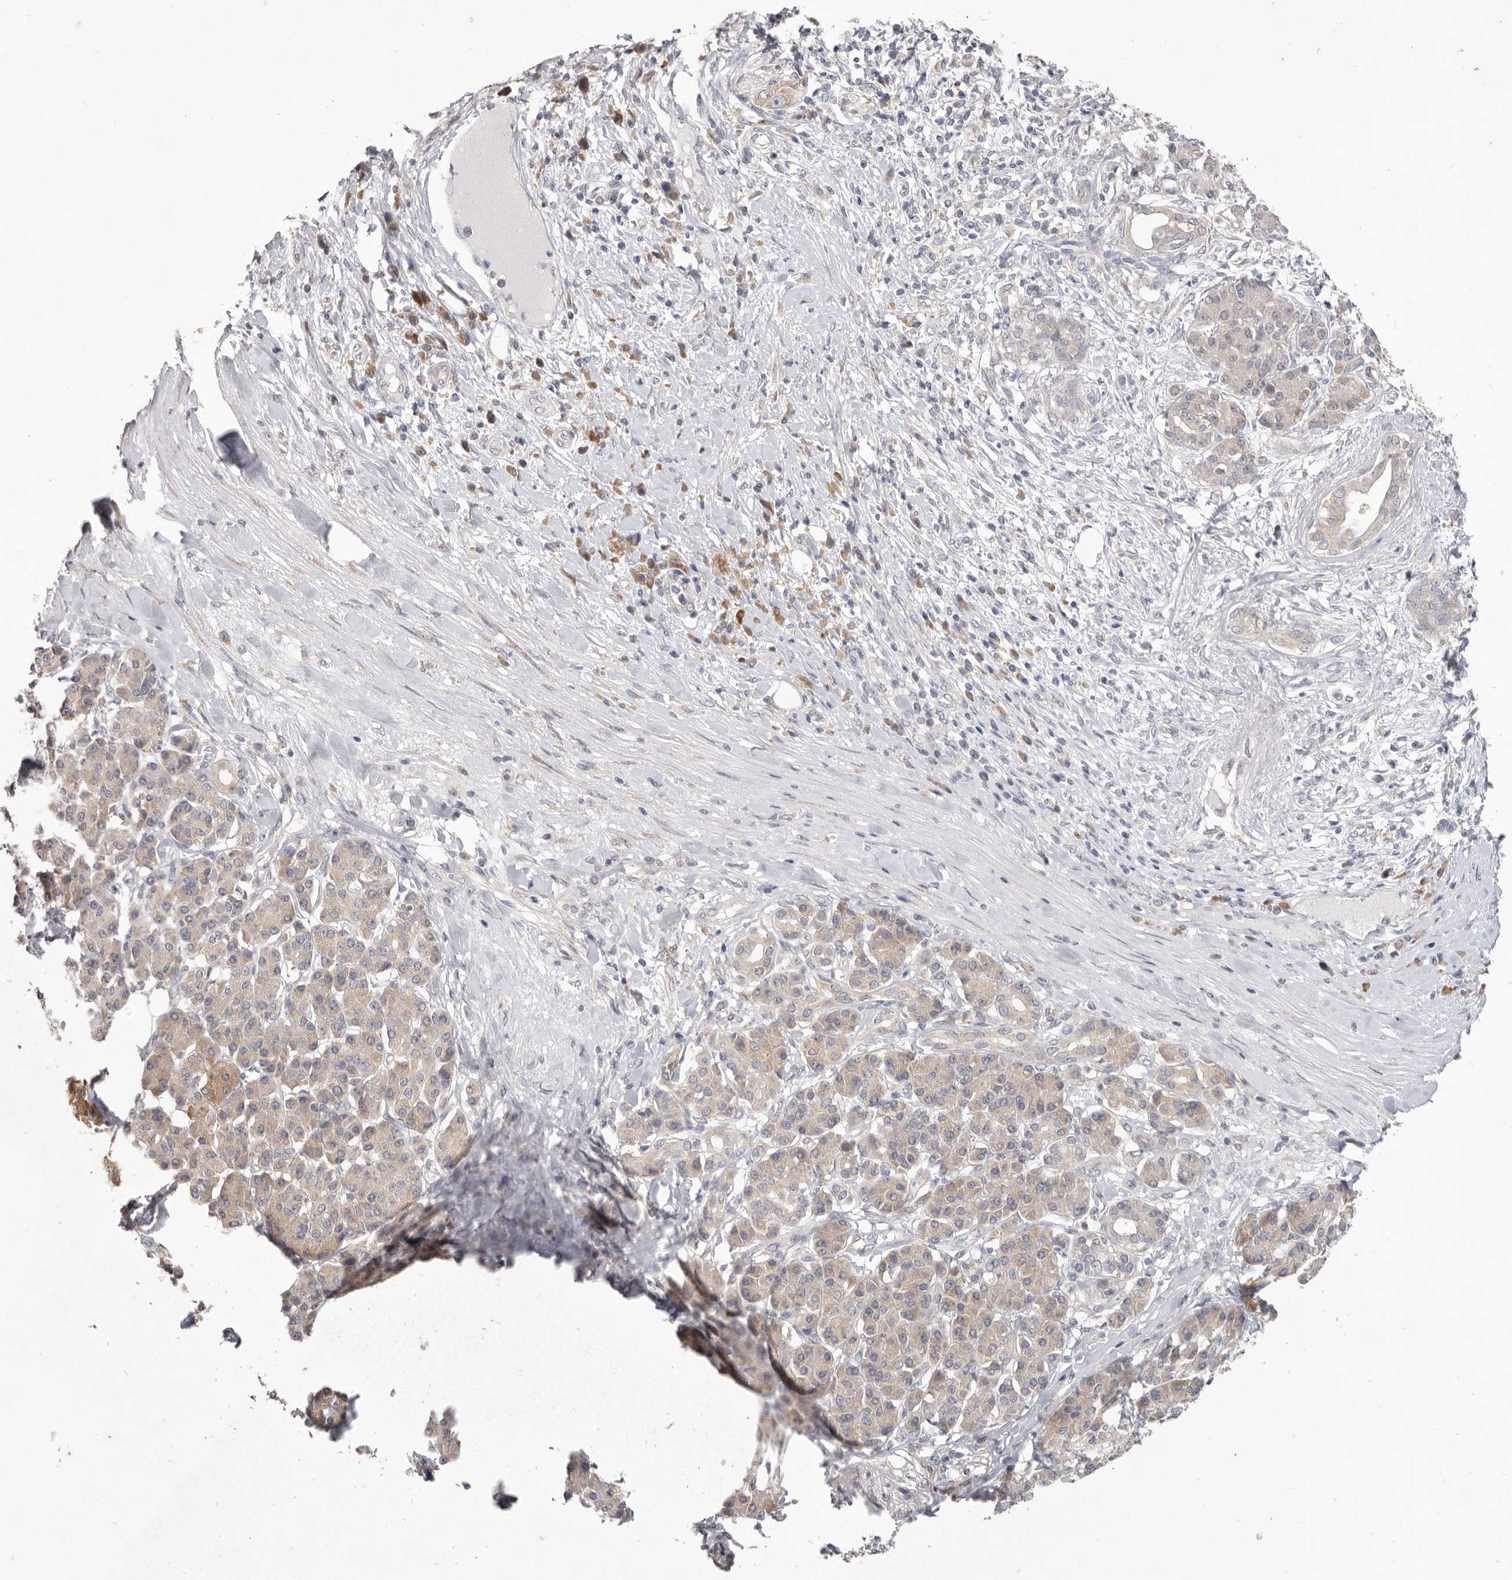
{"staining": {"intensity": "weak", "quantity": "<25%", "location": "cytoplasmic/membranous"}, "tissue": "pancreatic cancer", "cell_type": "Tumor cells", "image_type": "cancer", "snomed": [{"axis": "morphology", "description": "Adenocarcinoma, NOS"}, {"axis": "topography", "description": "Pancreas"}], "caption": "The micrograph displays no staining of tumor cells in pancreatic cancer.", "gene": "WDR77", "patient": {"sex": "female", "age": 56}}